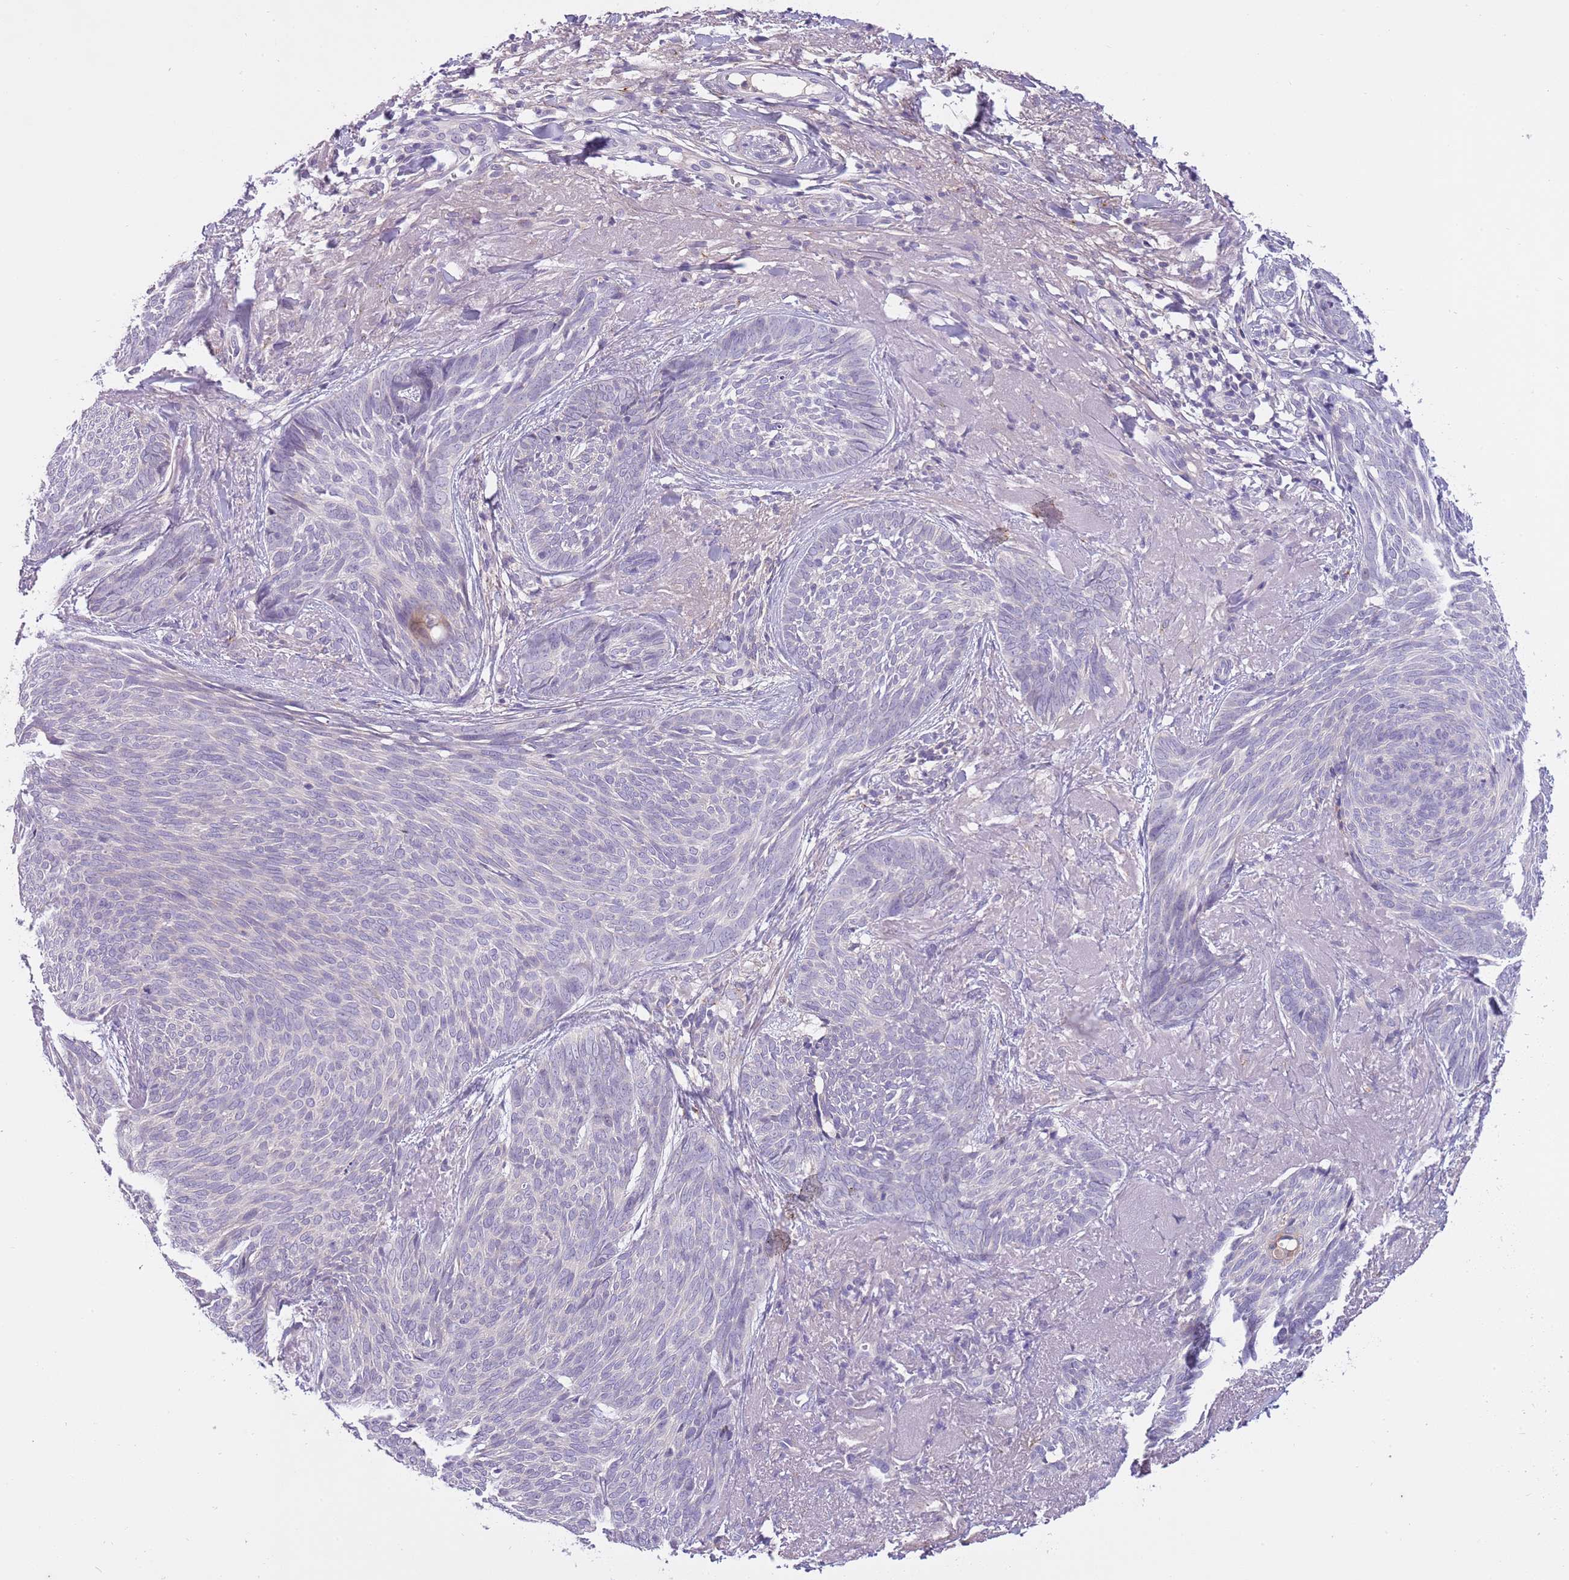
{"staining": {"intensity": "negative", "quantity": "none", "location": "none"}, "tissue": "skin cancer", "cell_type": "Tumor cells", "image_type": "cancer", "snomed": [{"axis": "morphology", "description": "Basal cell carcinoma"}, {"axis": "topography", "description": "Skin"}], "caption": "Immunohistochemistry (IHC) of human skin cancer shows no positivity in tumor cells.", "gene": "CFAP73", "patient": {"sex": "female", "age": 86}}